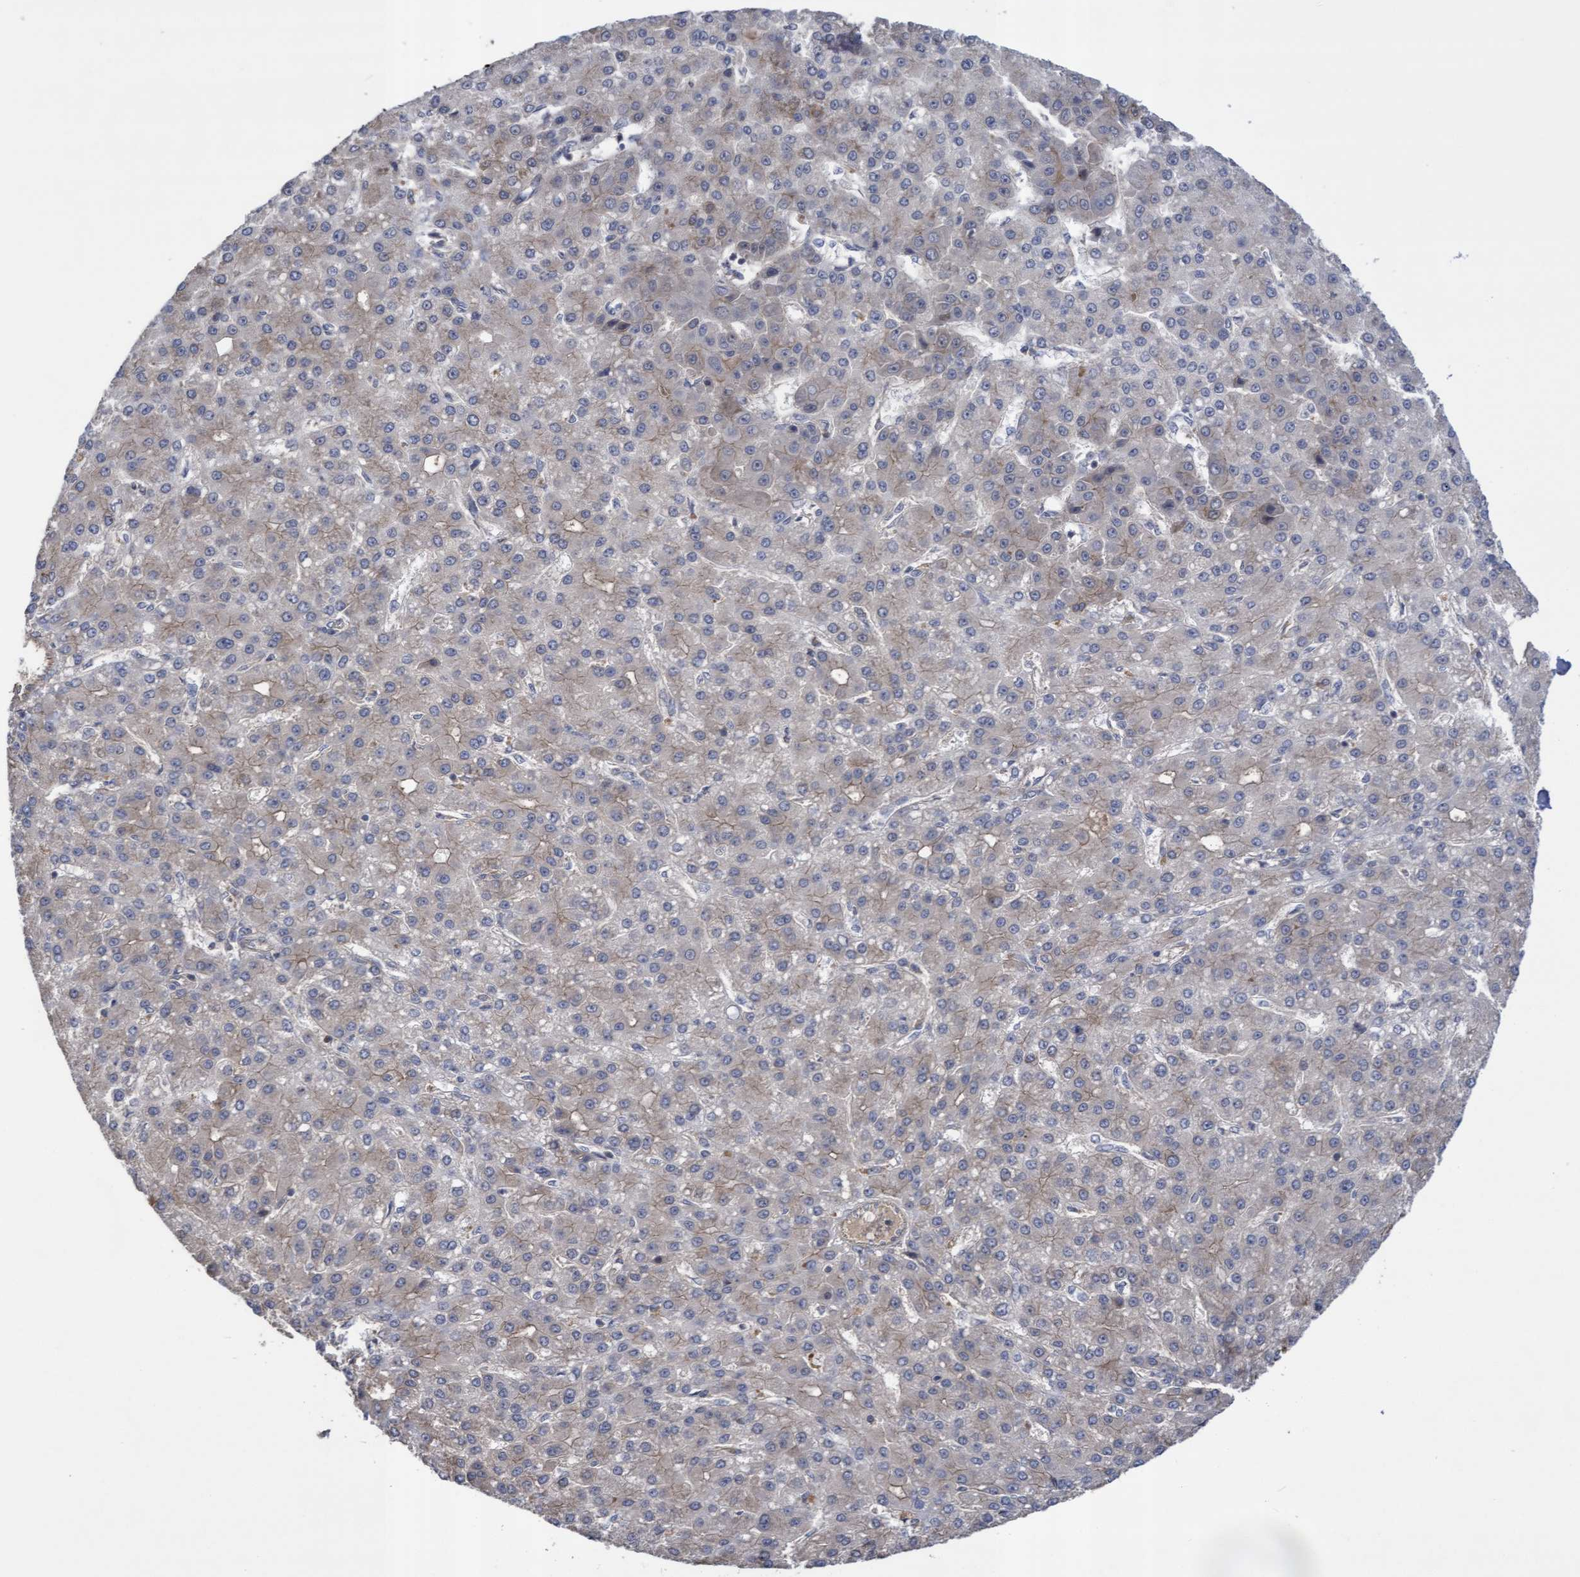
{"staining": {"intensity": "negative", "quantity": "none", "location": "none"}, "tissue": "liver cancer", "cell_type": "Tumor cells", "image_type": "cancer", "snomed": [{"axis": "morphology", "description": "Carcinoma, Hepatocellular, NOS"}, {"axis": "topography", "description": "Liver"}], "caption": "Photomicrograph shows no protein staining in tumor cells of liver cancer (hepatocellular carcinoma) tissue.", "gene": "COBL", "patient": {"sex": "male", "age": 67}}